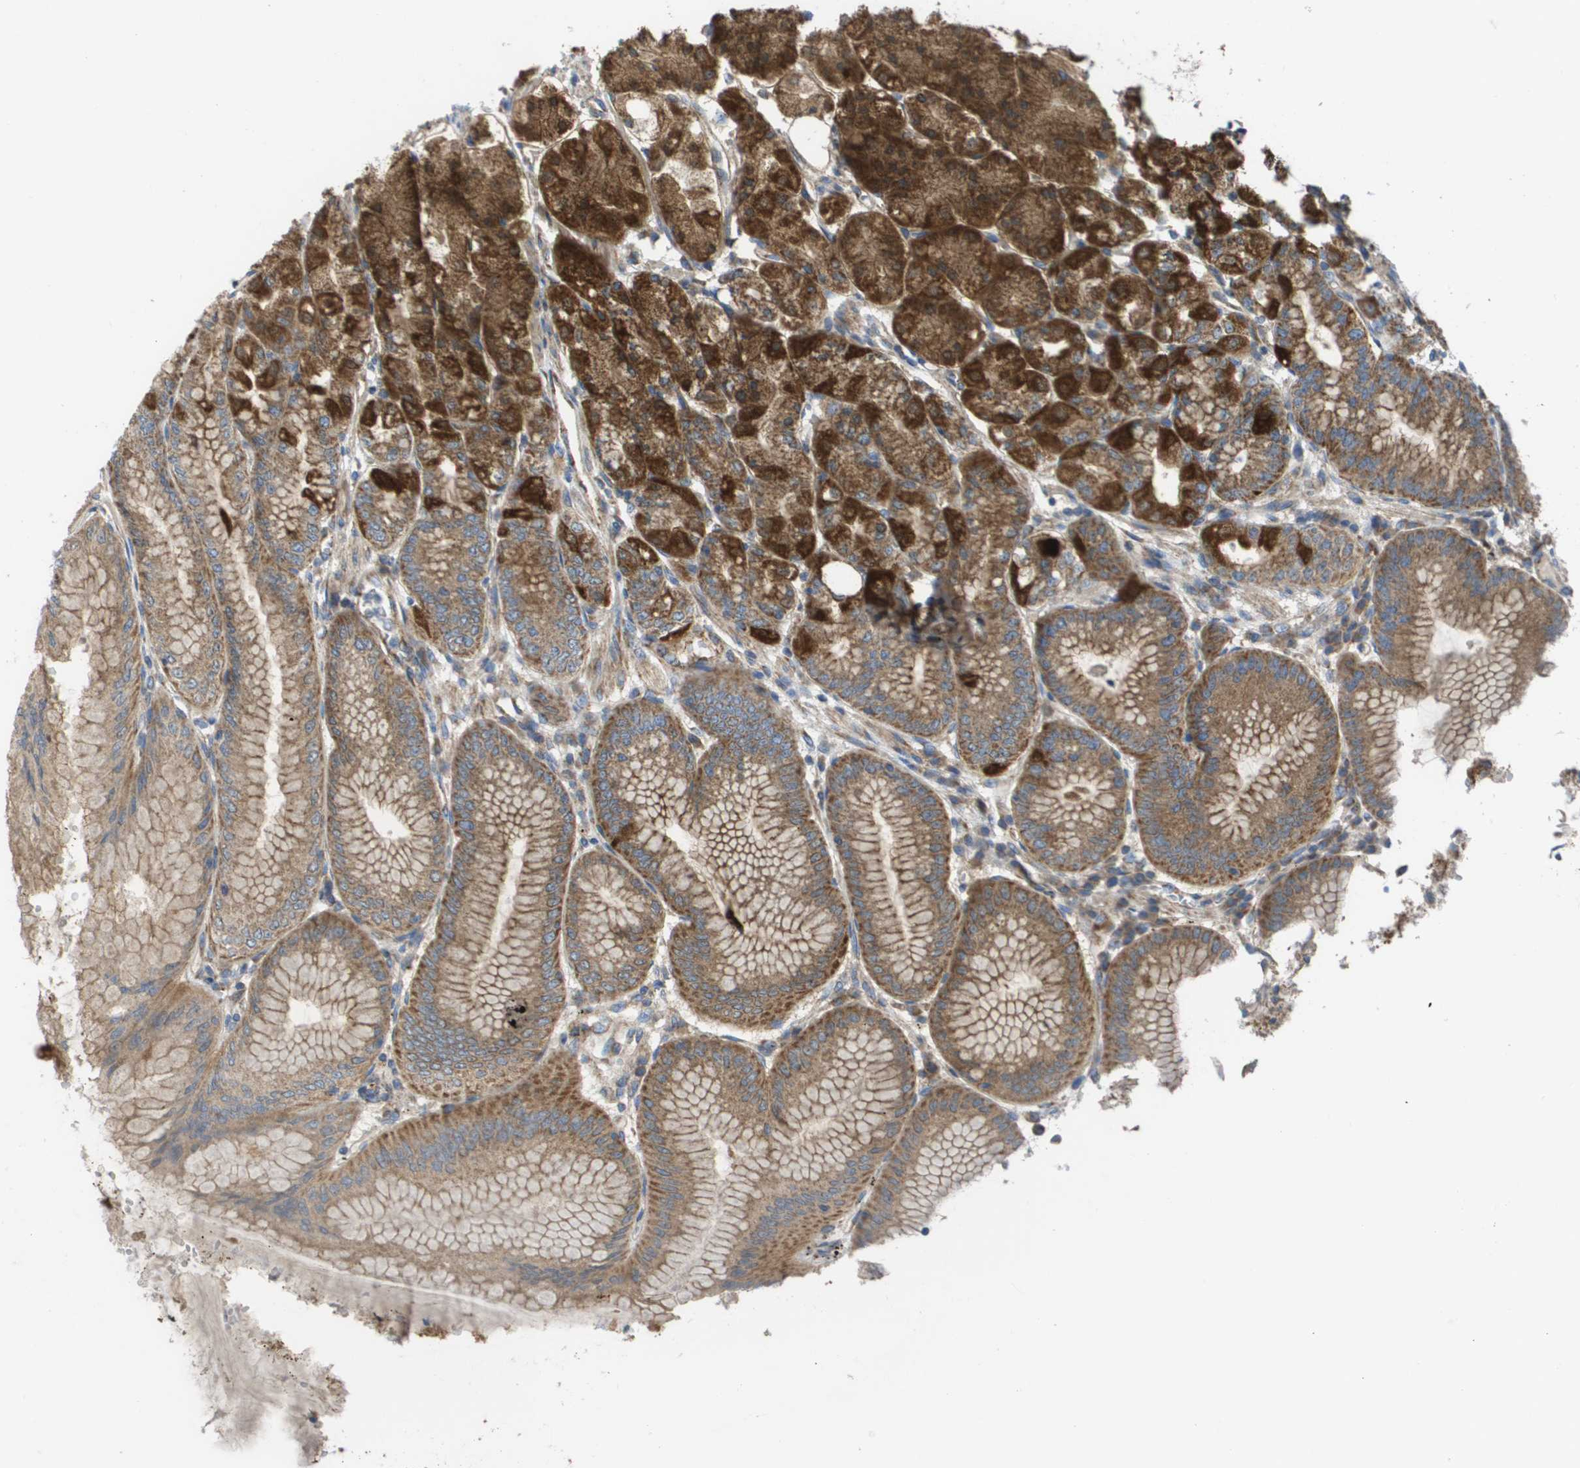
{"staining": {"intensity": "strong", "quantity": ">75%", "location": "cytoplasmic/membranous"}, "tissue": "stomach", "cell_type": "Glandular cells", "image_type": "normal", "snomed": [{"axis": "morphology", "description": "Normal tissue, NOS"}, {"axis": "topography", "description": "Stomach, lower"}], "caption": "IHC staining of normal stomach, which displays high levels of strong cytoplasmic/membranous positivity in about >75% of glandular cells indicating strong cytoplasmic/membranous protein staining. The staining was performed using DAB (brown) for protein detection and nuclei were counterstained in hematoxylin (blue).", "gene": "FIS1", "patient": {"sex": "male", "age": 71}}